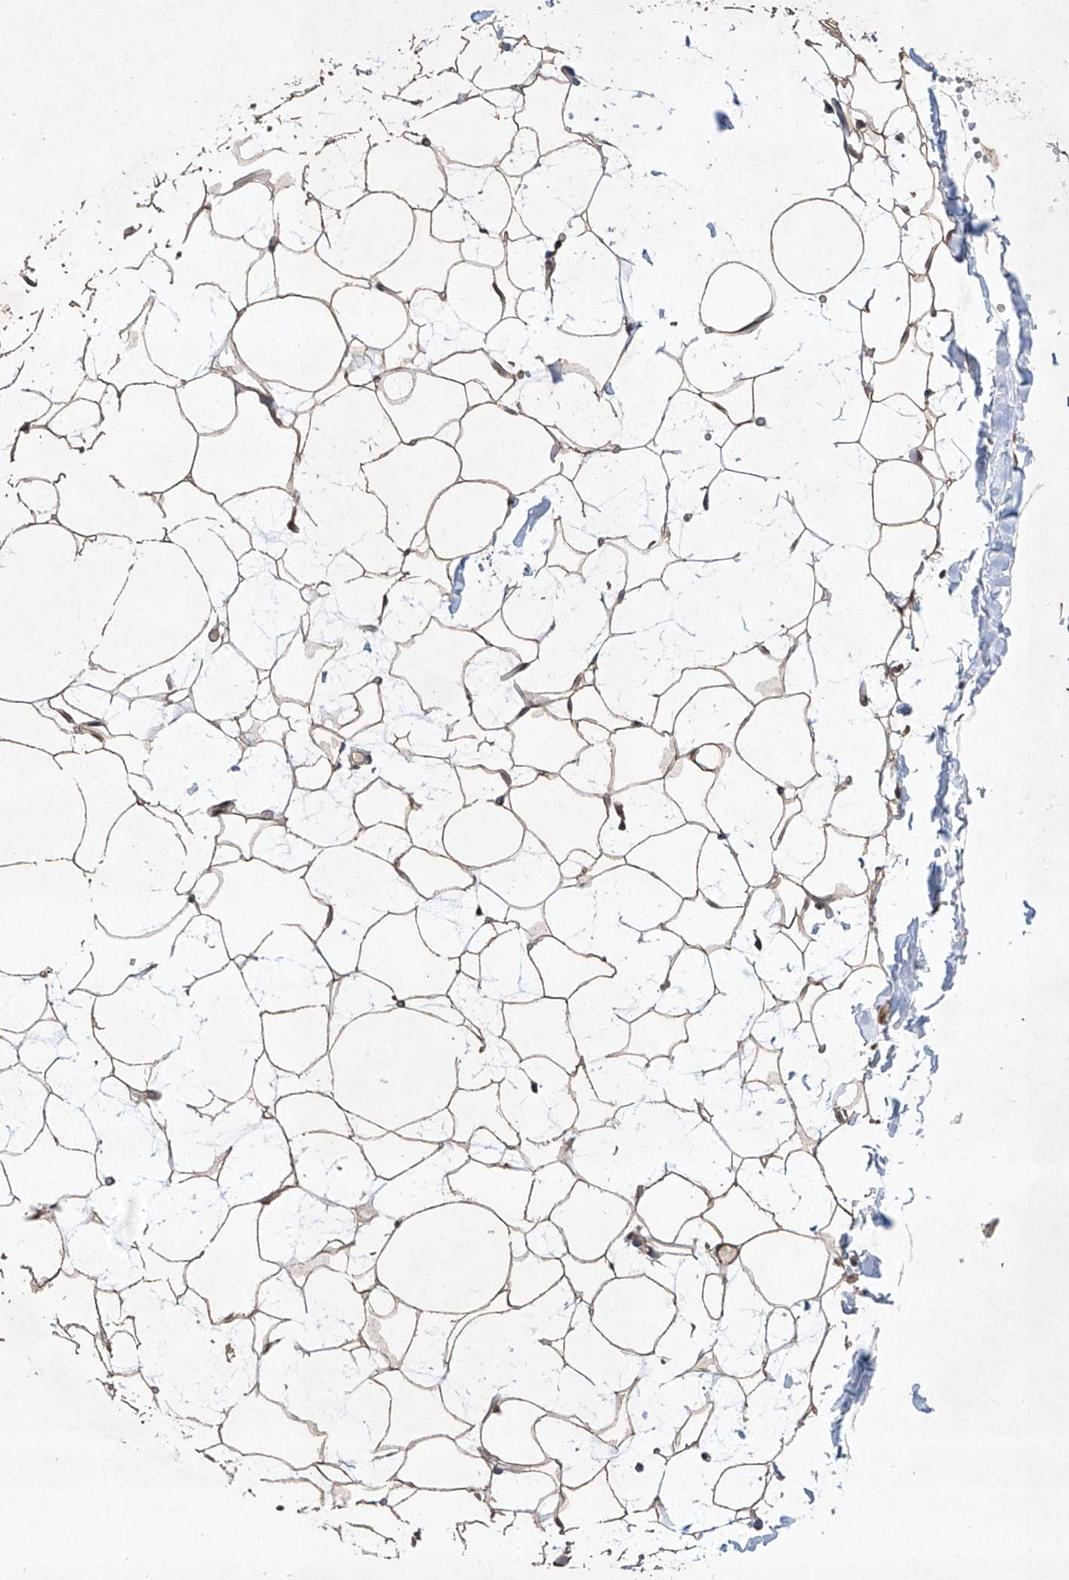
{"staining": {"intensity": "moderate", "quantity": ">75%", "location": "cytoplasmic/membranous"}, "tissue": "adipose tissue", "cell_type": "Adipocytes", "image_type": "normal", "snomed": [{"axis": "morphology", "description": "Normal tissue, NOS"}, {"axis": "topography", "description": "Breast"}], "caption": "Protein positivity by immunohistochemistry displays moderate cytoplasmic/membranous expression in about >75% of adipocytes in normal adipose tissue. (DAB IHC, brown staining for protein, blue staining for nuclei).", "gene": "LURAP1", "patient": {"sex": "female", "age": 23}}